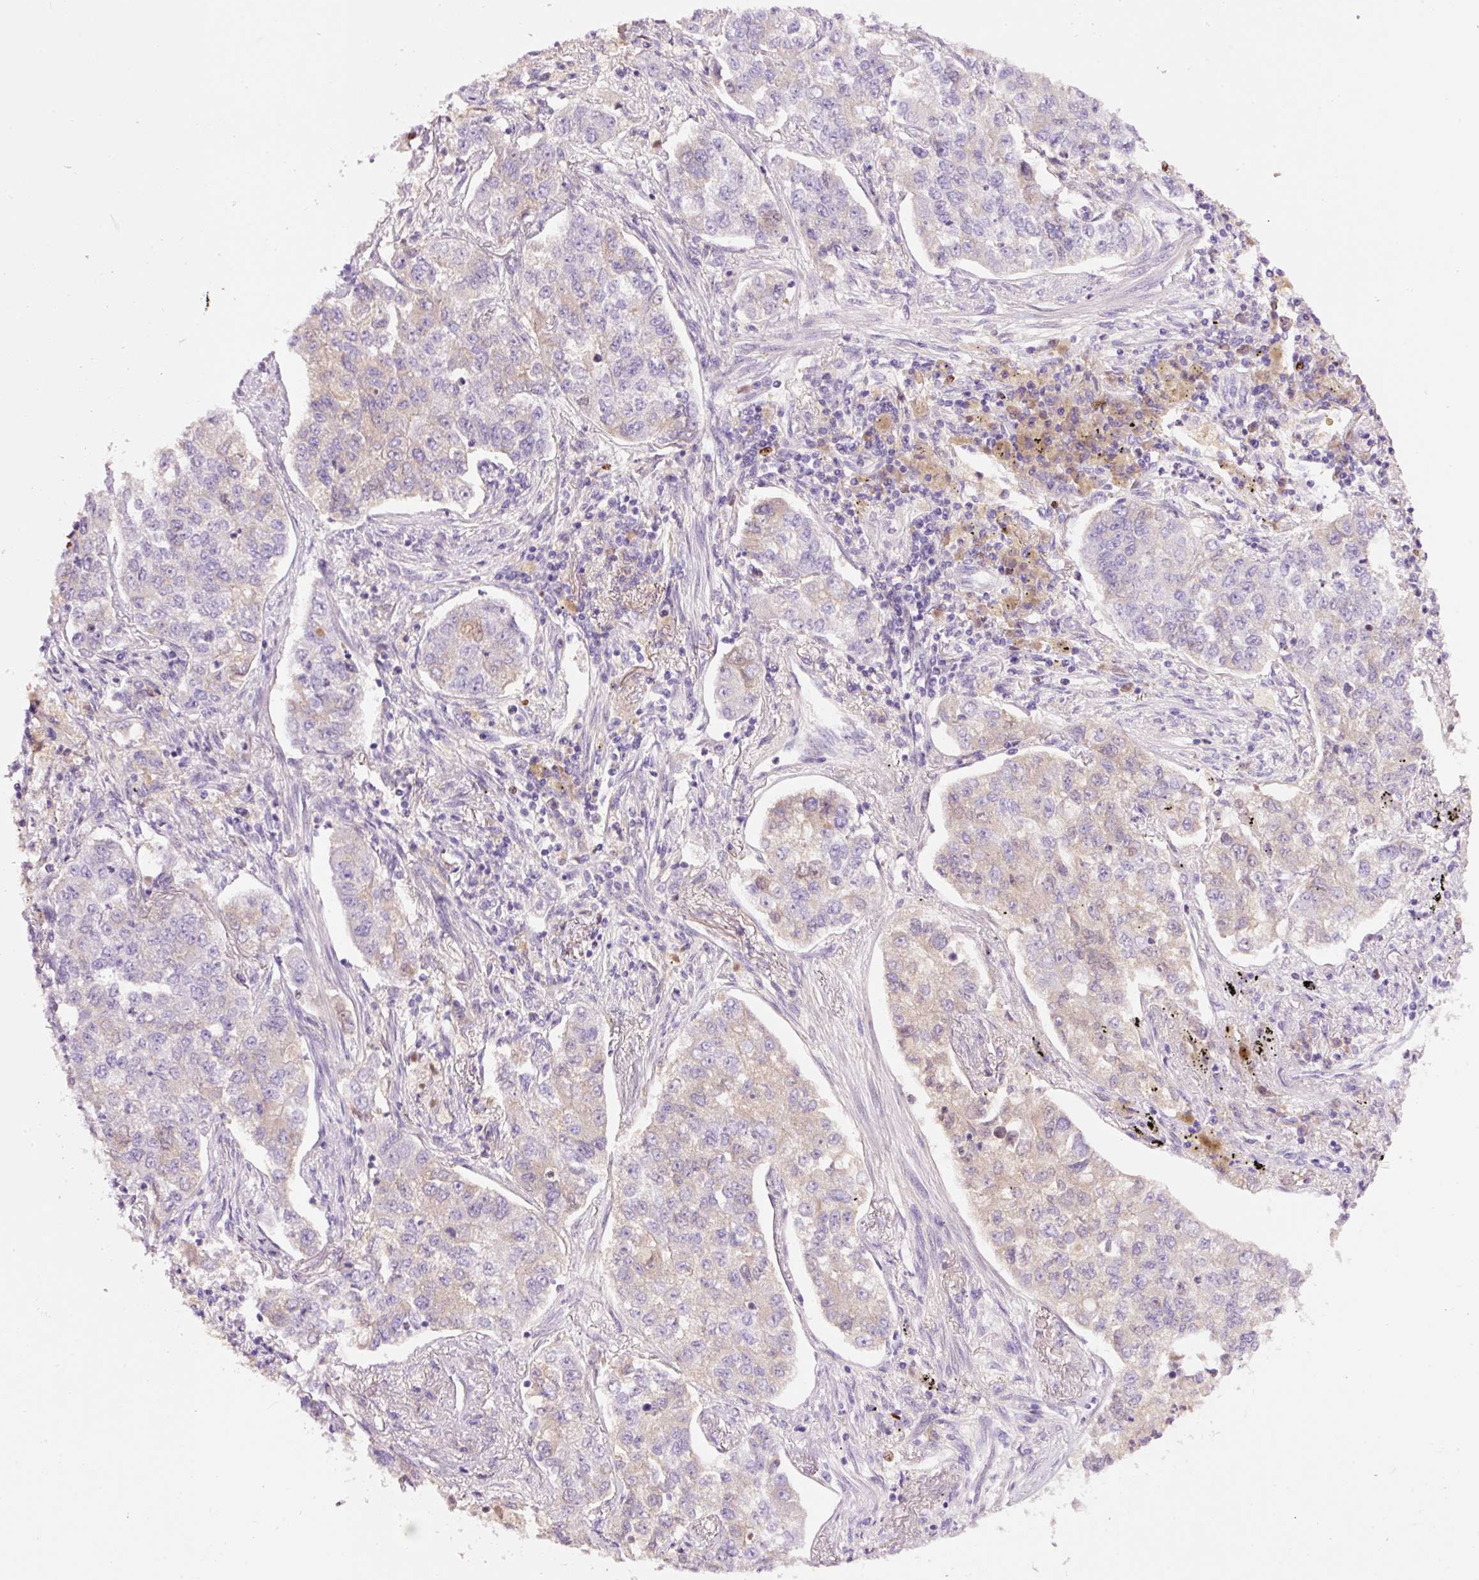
{"staining": {"intensity": "weak", "quantity": "<25%", "location": "cytoplasmic/membranous"}, "tissue": "lung cancer", "cell_type": "Tumor cells", "image_type": "cancer", "snomed": [{"axis": "morphology", "description": "Adenocarcinoma, NOS"}, {"axis": "topography", "description": "Lung"}], "caption": "Image shows no significant protein expression in tumor cells of lung cancer.", "gene": "DPPA4", "patient": {"sex": "male", "age": 49}}